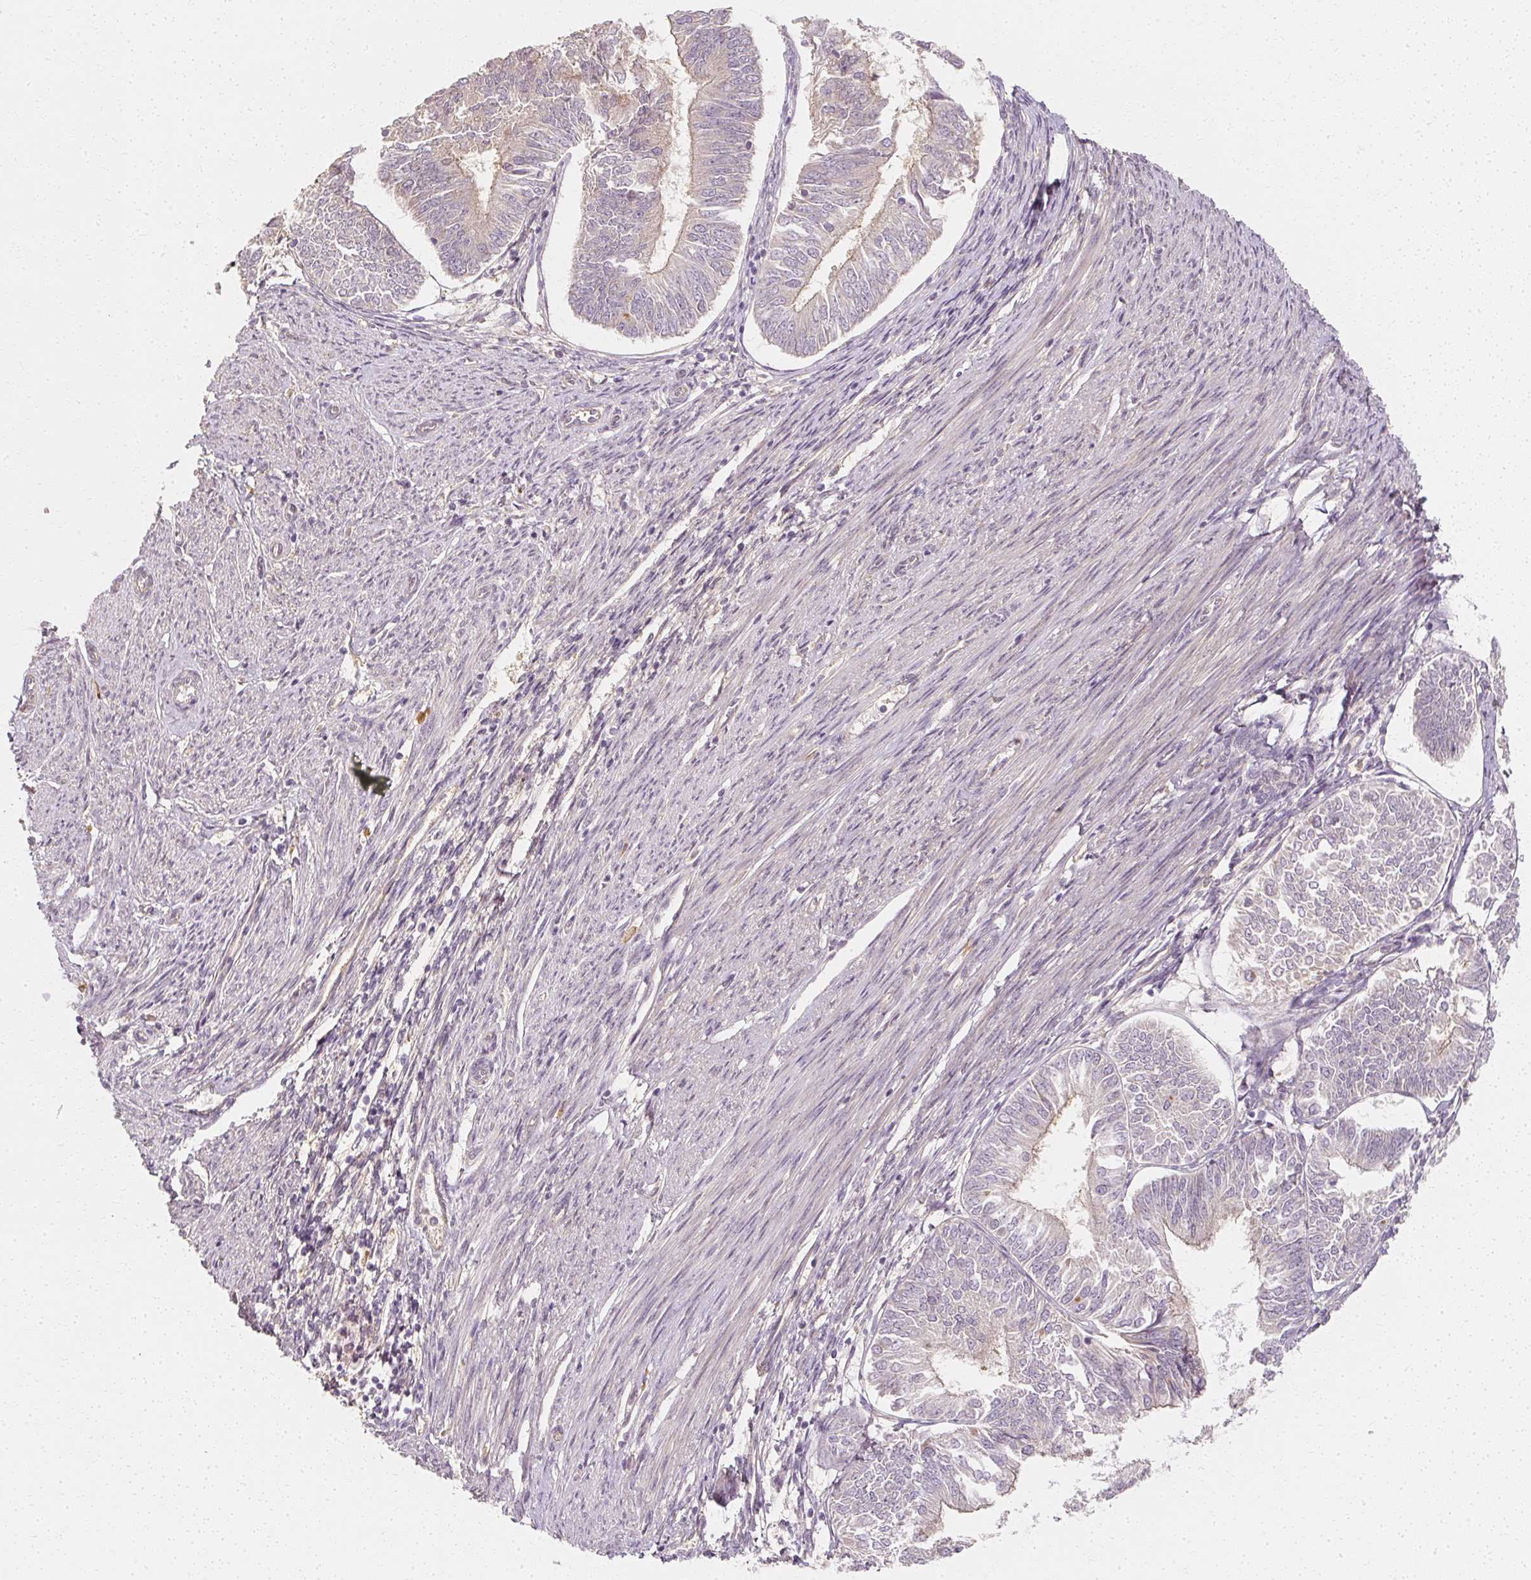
{"staining": {"intensity": "negative", "quantity": "none", "location": "none"}, "tissue": "endometrial cancer", "cell_type": "Tumor cells", "image_type": "cancer", "snomed": [{"axis": "morphology", "description": "Adenocarcinoma, NOS"}, {"axis": "topography", "description": "Endometrium"}], "caption": "Immunohistochemical staining of human endometrial adenocarcinoma demonstrates no significant staining in tumor cells.", "gene": "GNAQ", "patient": {"sex": "female", "age": 58}}